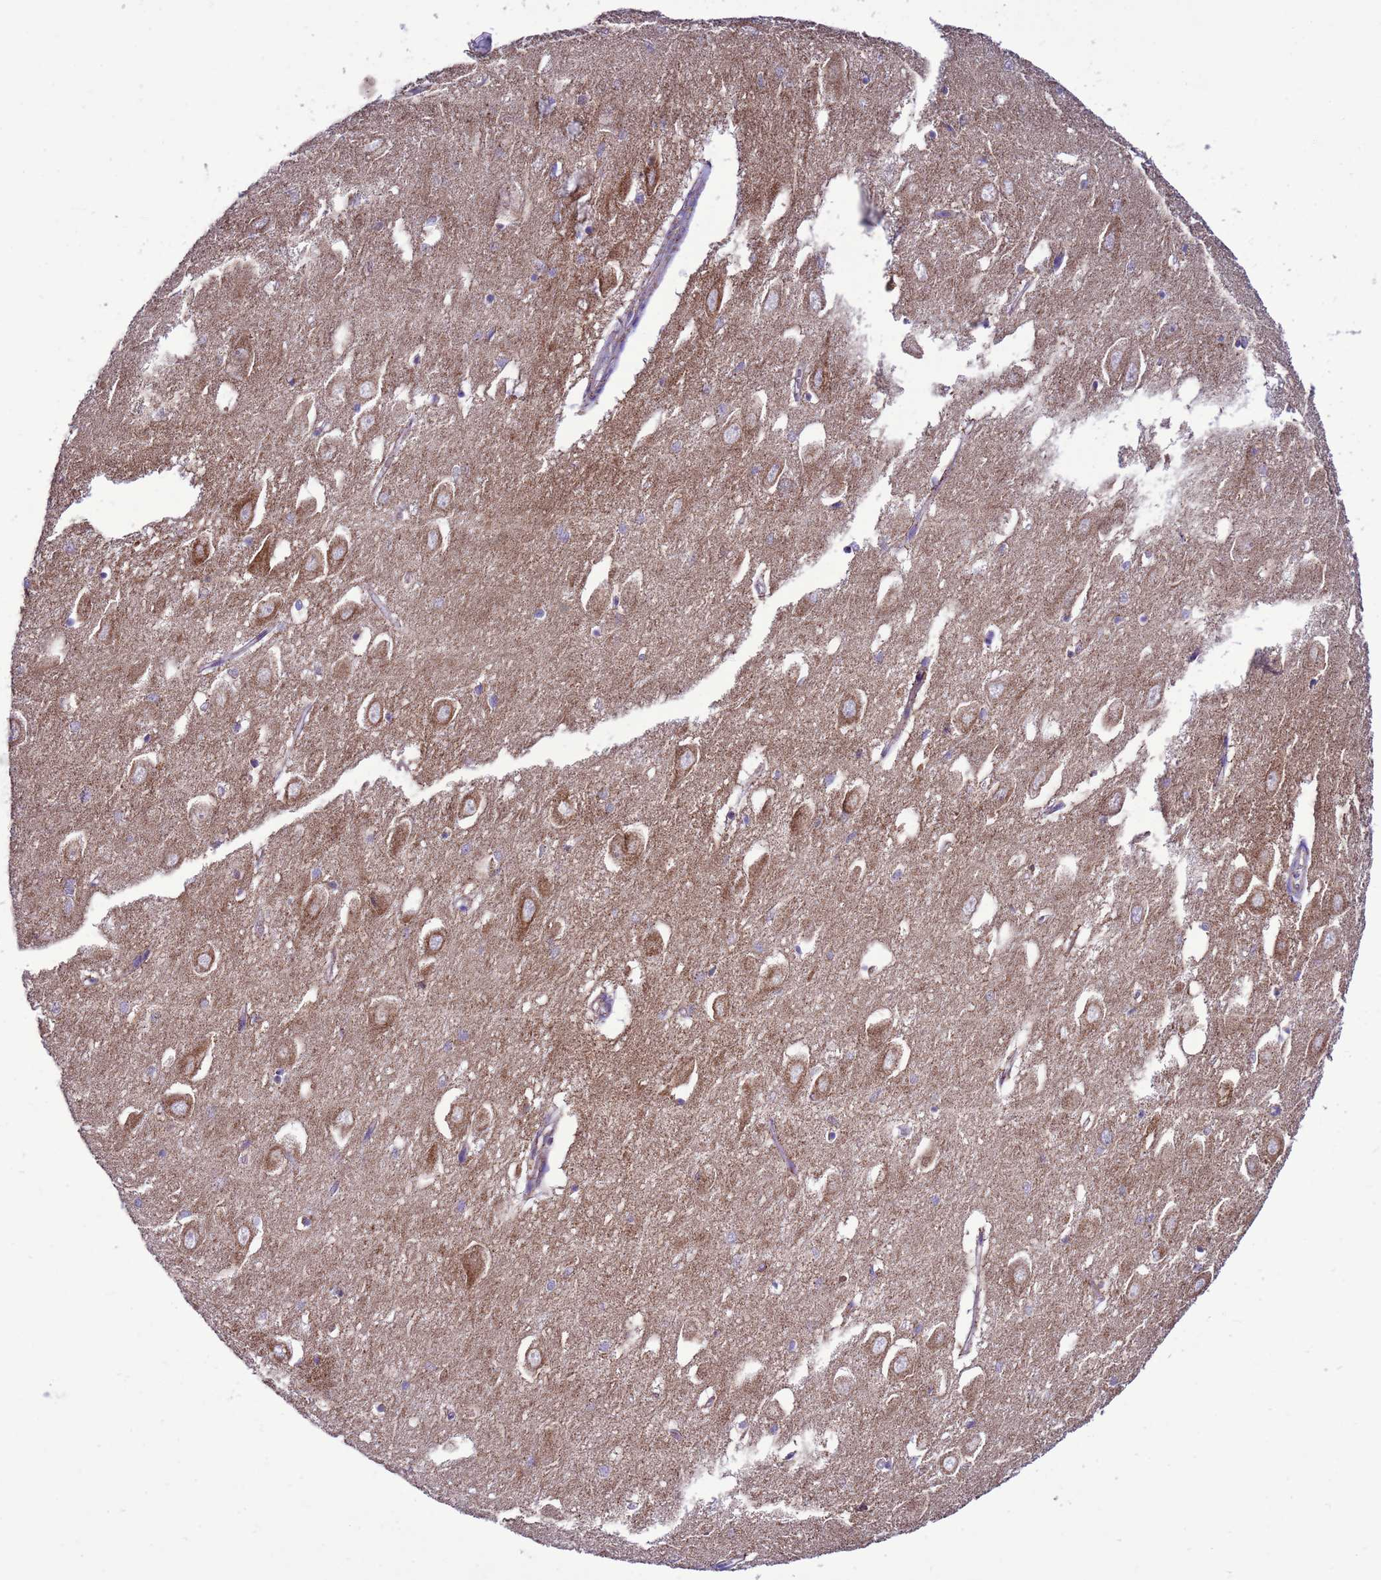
{"staining": {"intensity": "moderate", "quantity": "<25%", "location": "cytoplasmic/membranous"}, "tissue": "hippocampus", "cell_type": "Glial cells", "image_type": "normal", "snomed": [{"axis": "morphology", "description": "Normal tissue, NOS"}, {"axis": "topography", "description": "Hippocampus"}], "caption": "The histopathology image shows staining of unremarkable hippocampus, revealing moderate cytoplasmic/membranous protein staining (brown color) within glial cells.", "gene": "CCDC191", "patient": {"sex": "female", "age": 64}}